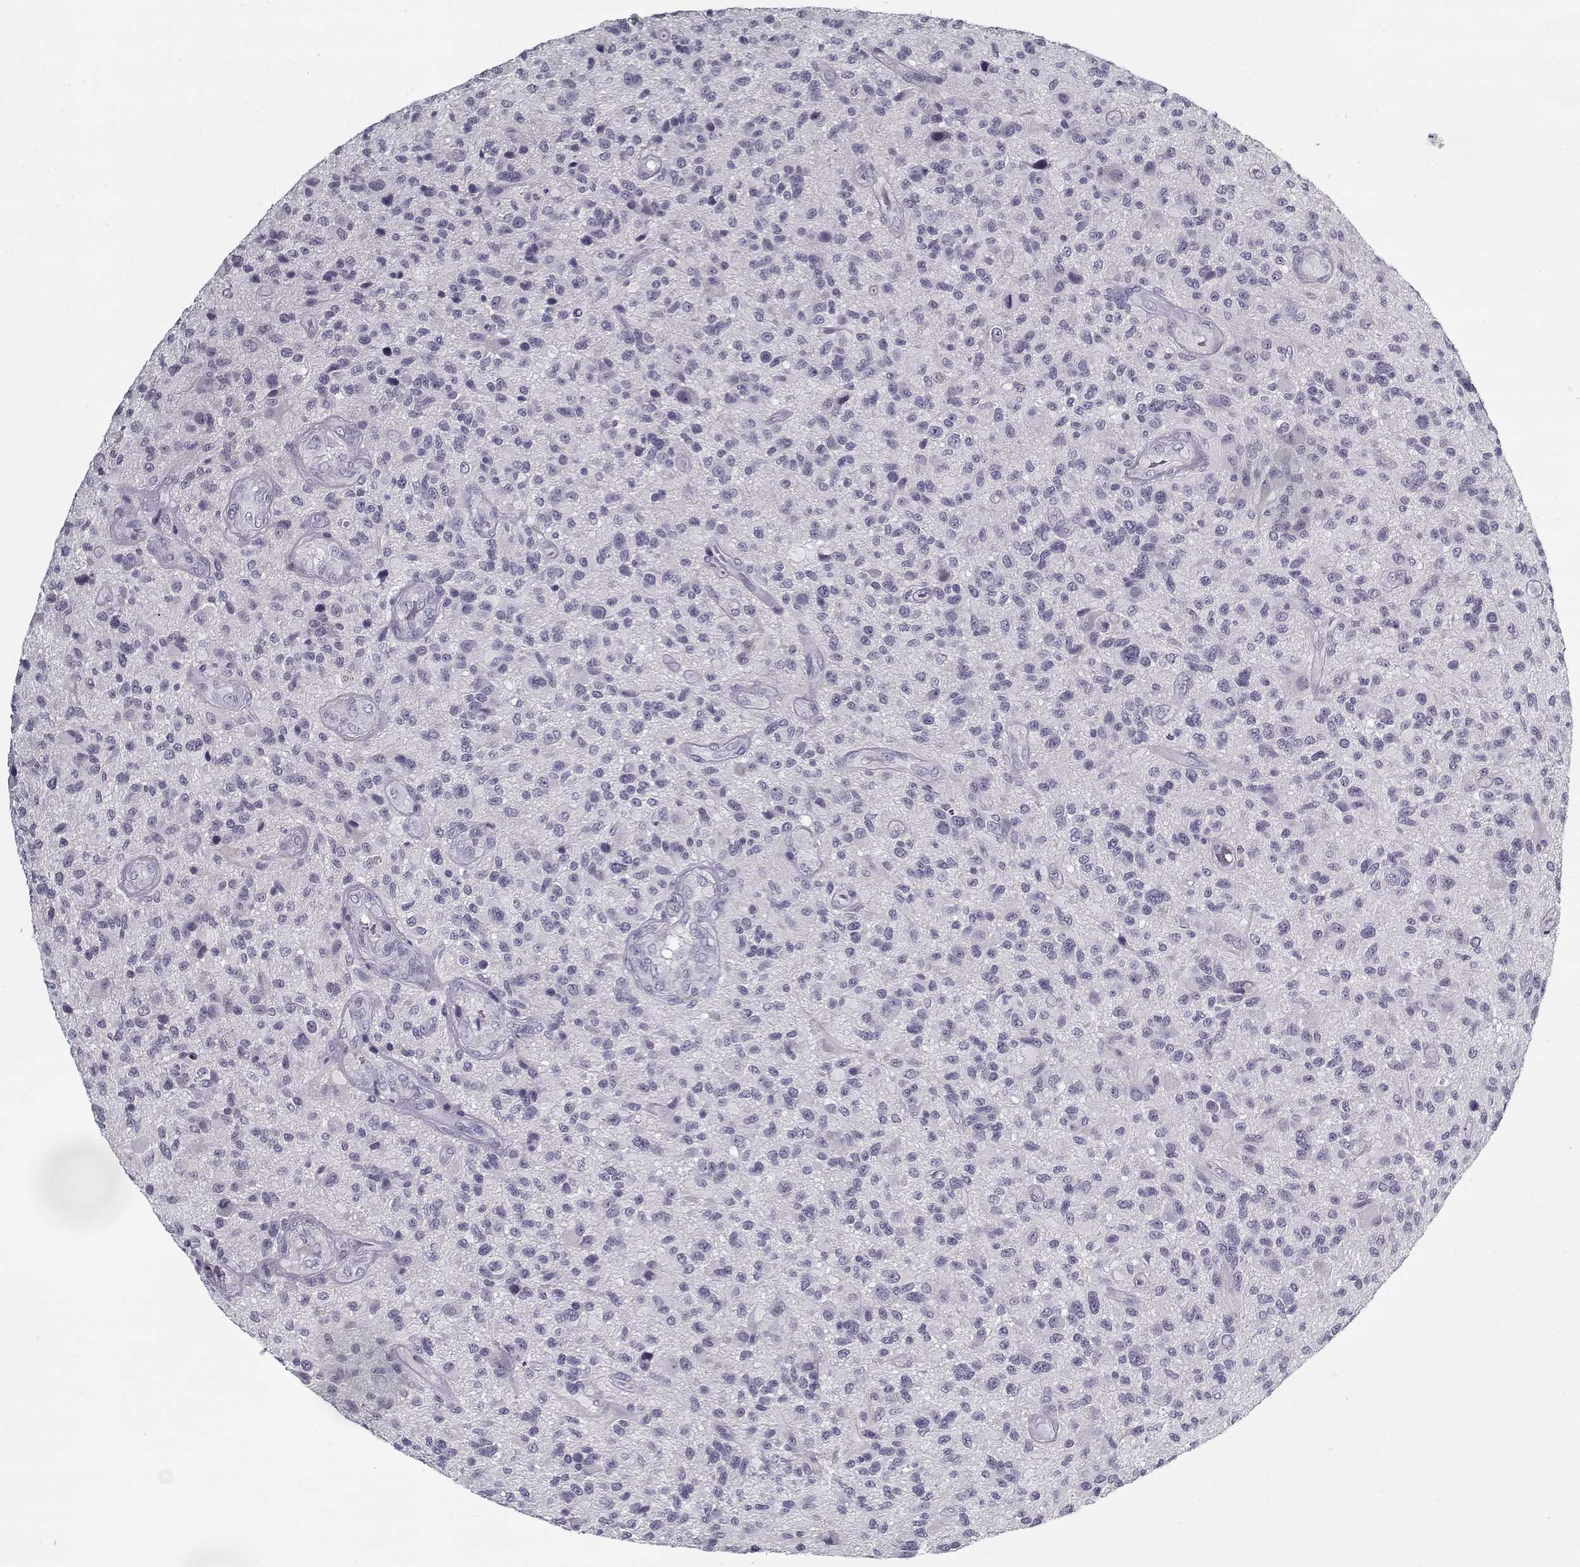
{"staining": {"intensity": "negative", "quantity": "none", "location": "none"}, "tissue": "glioma", "cell_type": "Tumor cells", "image_type": "cancer", "snomed": [{"axis": "morphology", "description": "Glioma, malignant, High grade"}, {"axis": "topography", "description": "Brain"}], "caption": "DAB immunohistochemical staining of glioma reveals no significant positivity in tumor cells.", "gene": "RNF32", "patient": {"sex": "male", "age": 47}}